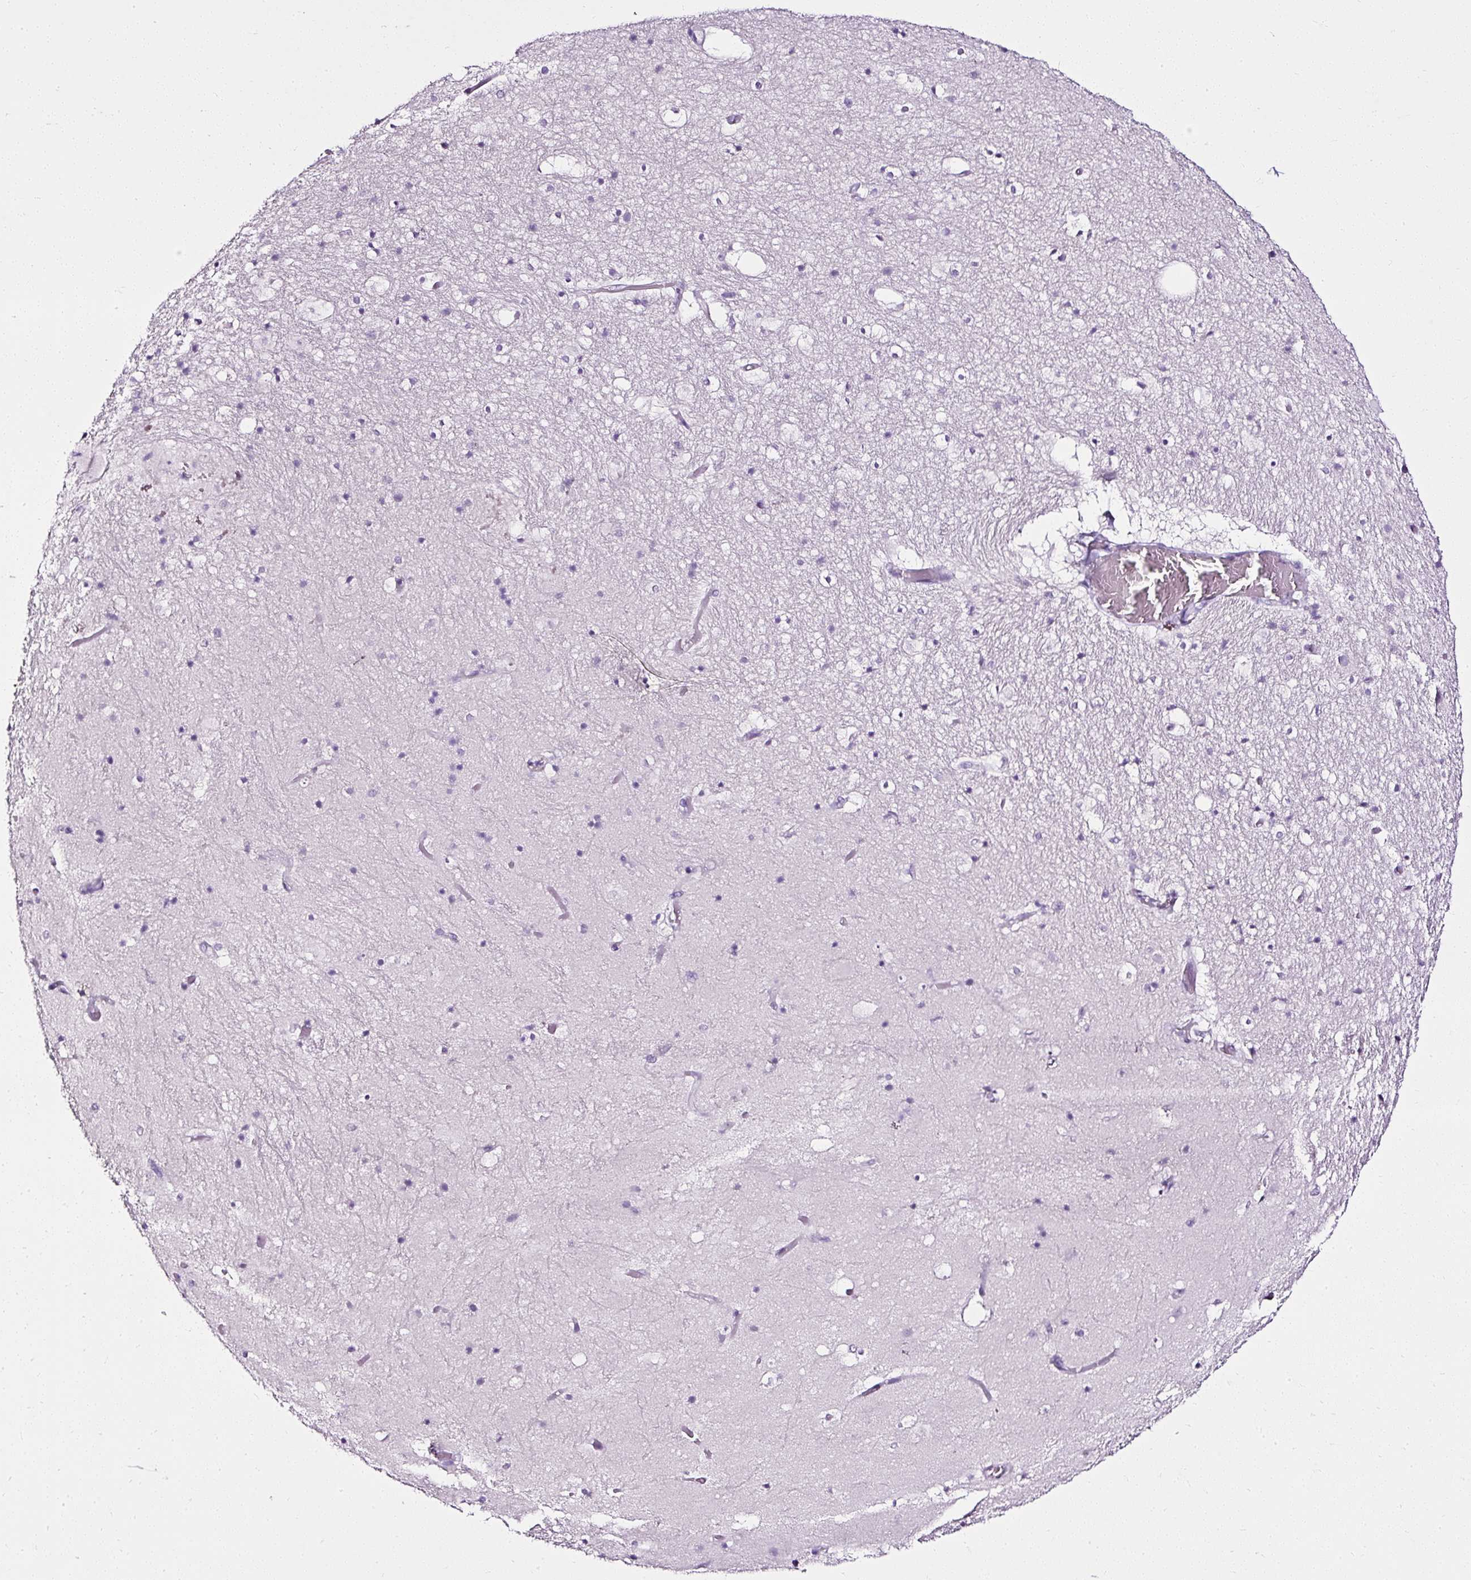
{"staining": {"intensity": "negative", "quantity": "none", "location": "none"}, "tissue": "hippocampus", "cell_type": "Glial cells", "image_type": "normal", "snomed": [{"axis": "morphology", "description": "Normal tissue, NOS"}, {"axis": "topography", "description": "Hippocampus"}], "caption": "Glial cells are negative for brown protein staining in unremarkable hippocampus. (DAB IHC, high magnification).", "gene": "ATP2A1", "patient": {"sex": "female", "age": 52}}